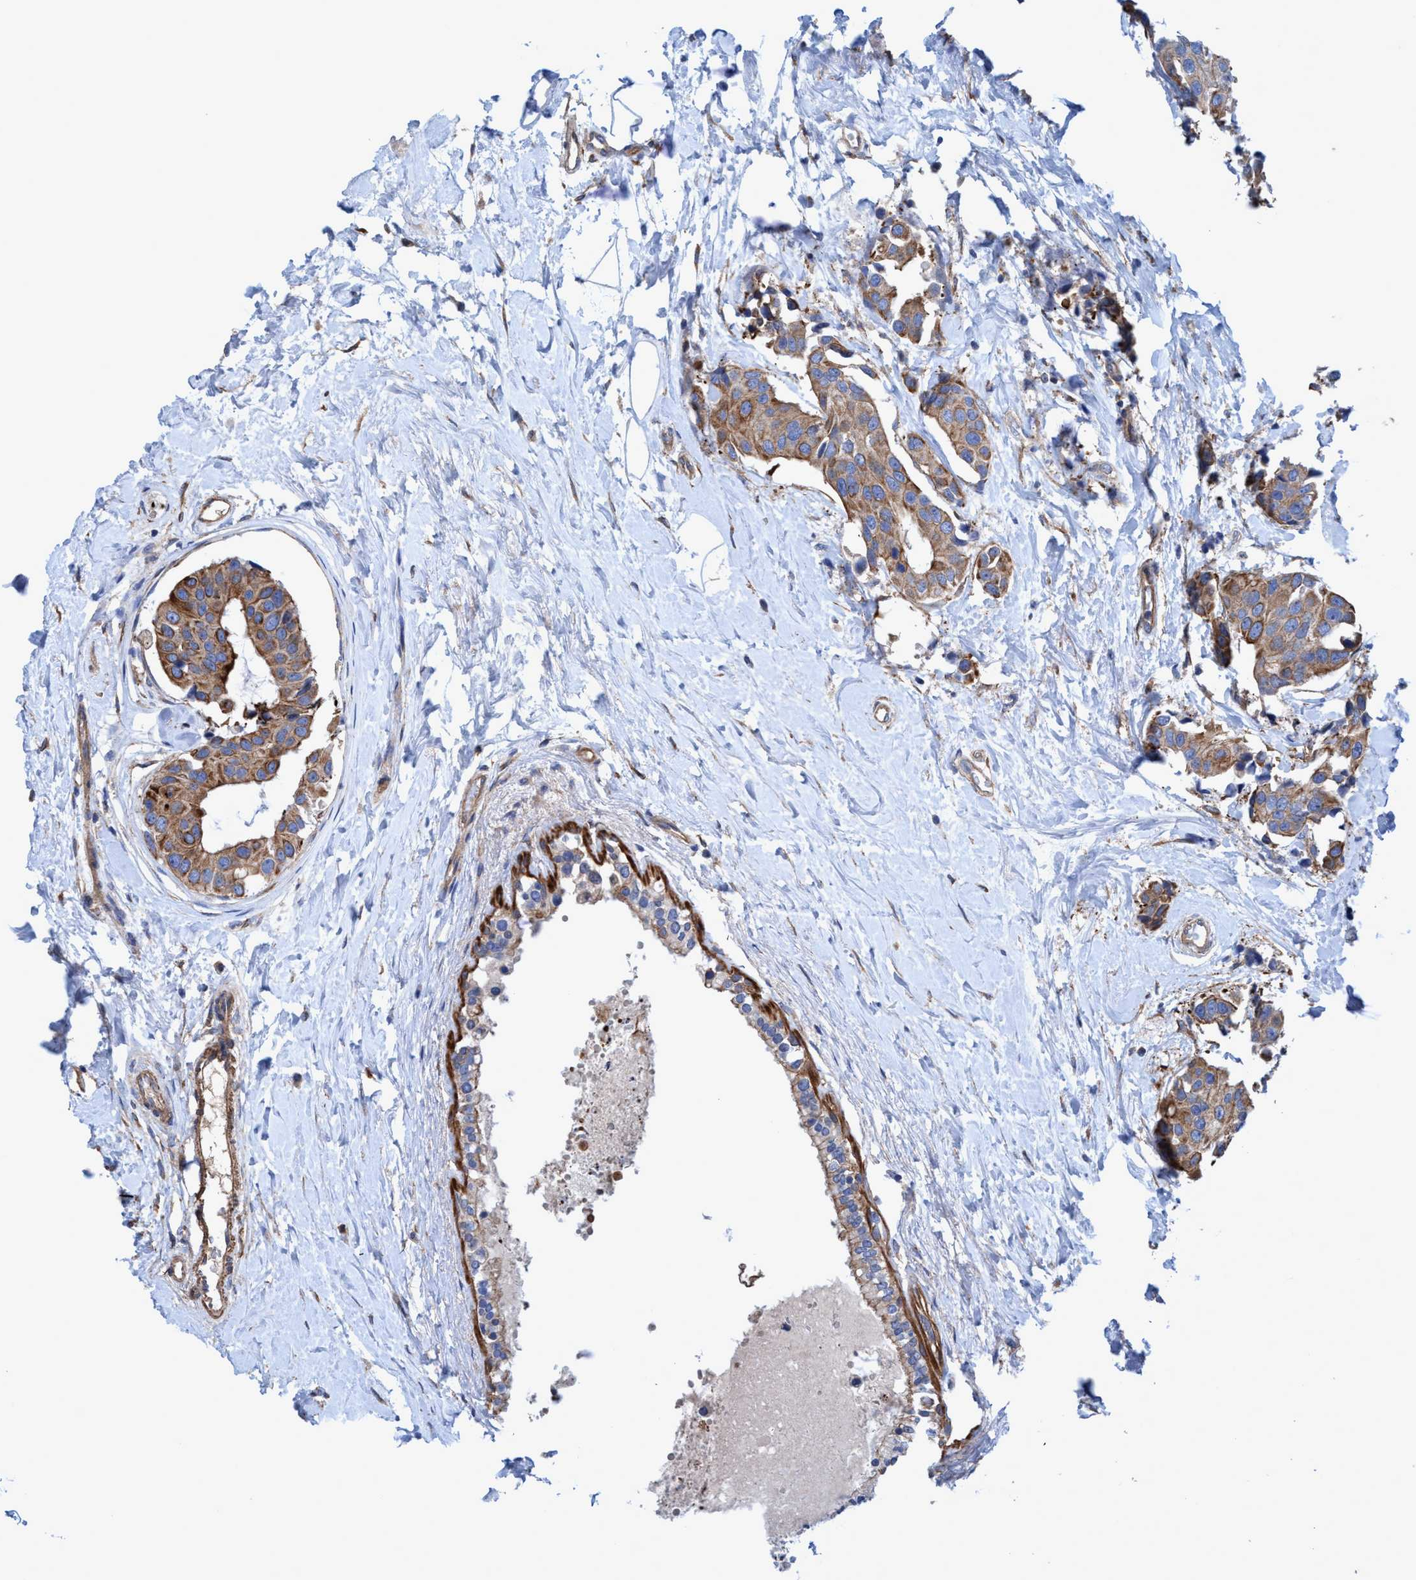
{"staining": {"intensity": "moderate", "quantity": ">75%", "location": "cytoplasmic/membranous"}, "tissue": "breast cancer", "cell_type": "Tumor cells", "image_type": "cancer", "snomed": [{"axis": "morphology", "description": "Normal tissue, NOS"}, {"axis": "morphology", "description": "Duct carcinoma"}, {"axis": "topography", "description": "Breast"}], "caption": "Brown immunohistochemical staining in human breast infiltrating ductal carcinoma exhibits moderate cytoplasmic/membranous expression in about >75% of tumor cells. Ihc stains the protein of interest in brown and the nuclei are stained blue.", "gene": "GULP1", "patient": {"sex": "female", "age": 39}}